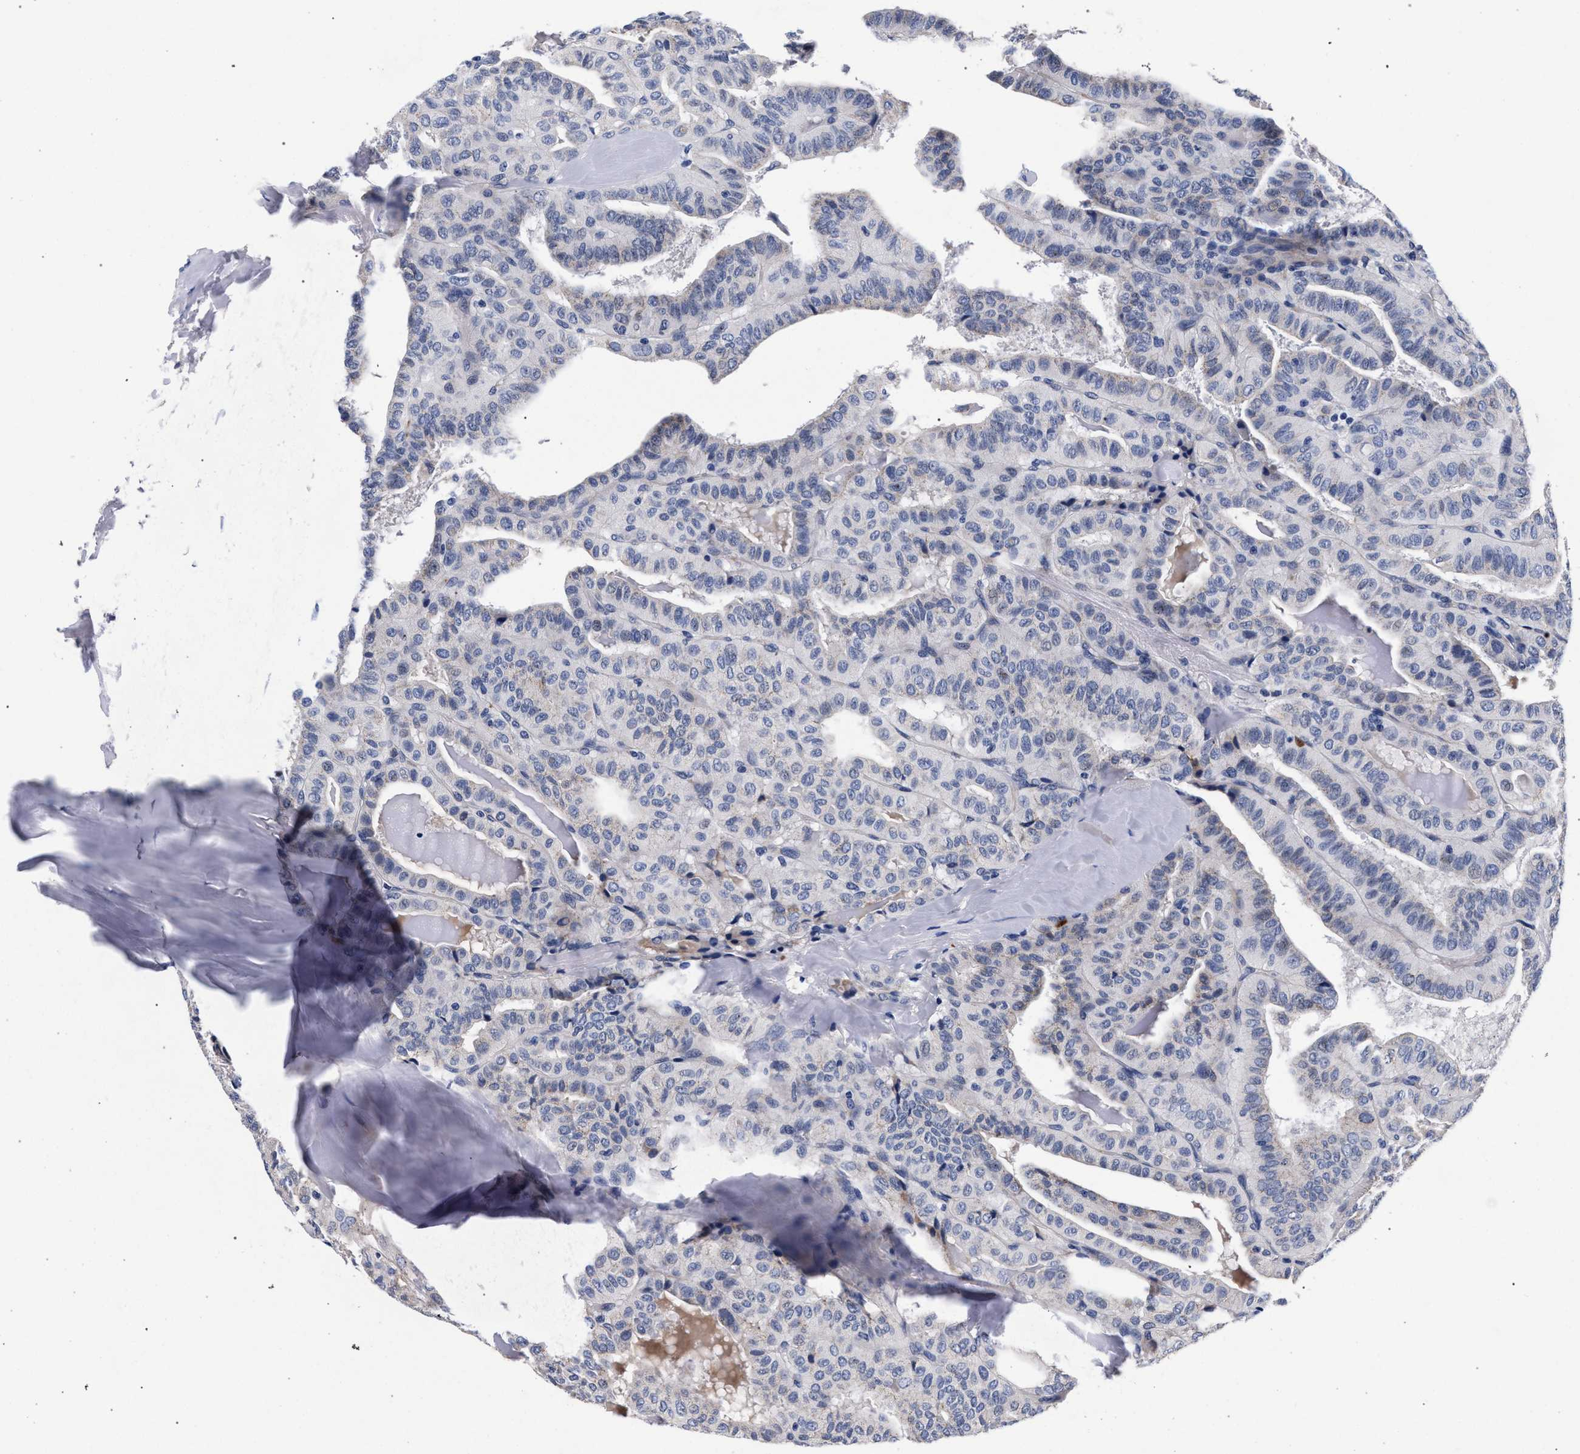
{"staining": {"intensity": "negative", "quantity": "none", "location": "none"}, "tissue": "thyroid cancer", "cell_type": "Tumor cells", "image_type": "cancer", "snomed": [{"axis": "morphology", "description": "Papillary adenocarcinoma, NOS"}, {"axis": "topography", "description": "Thyroid gland"}], "caption": "This is an immunohistochemistry histopathology image of thyroid cancer. There is no expression in tumor cells.", "gene": "ACOX1", "patient": {"sex": "male", "age": 77}}